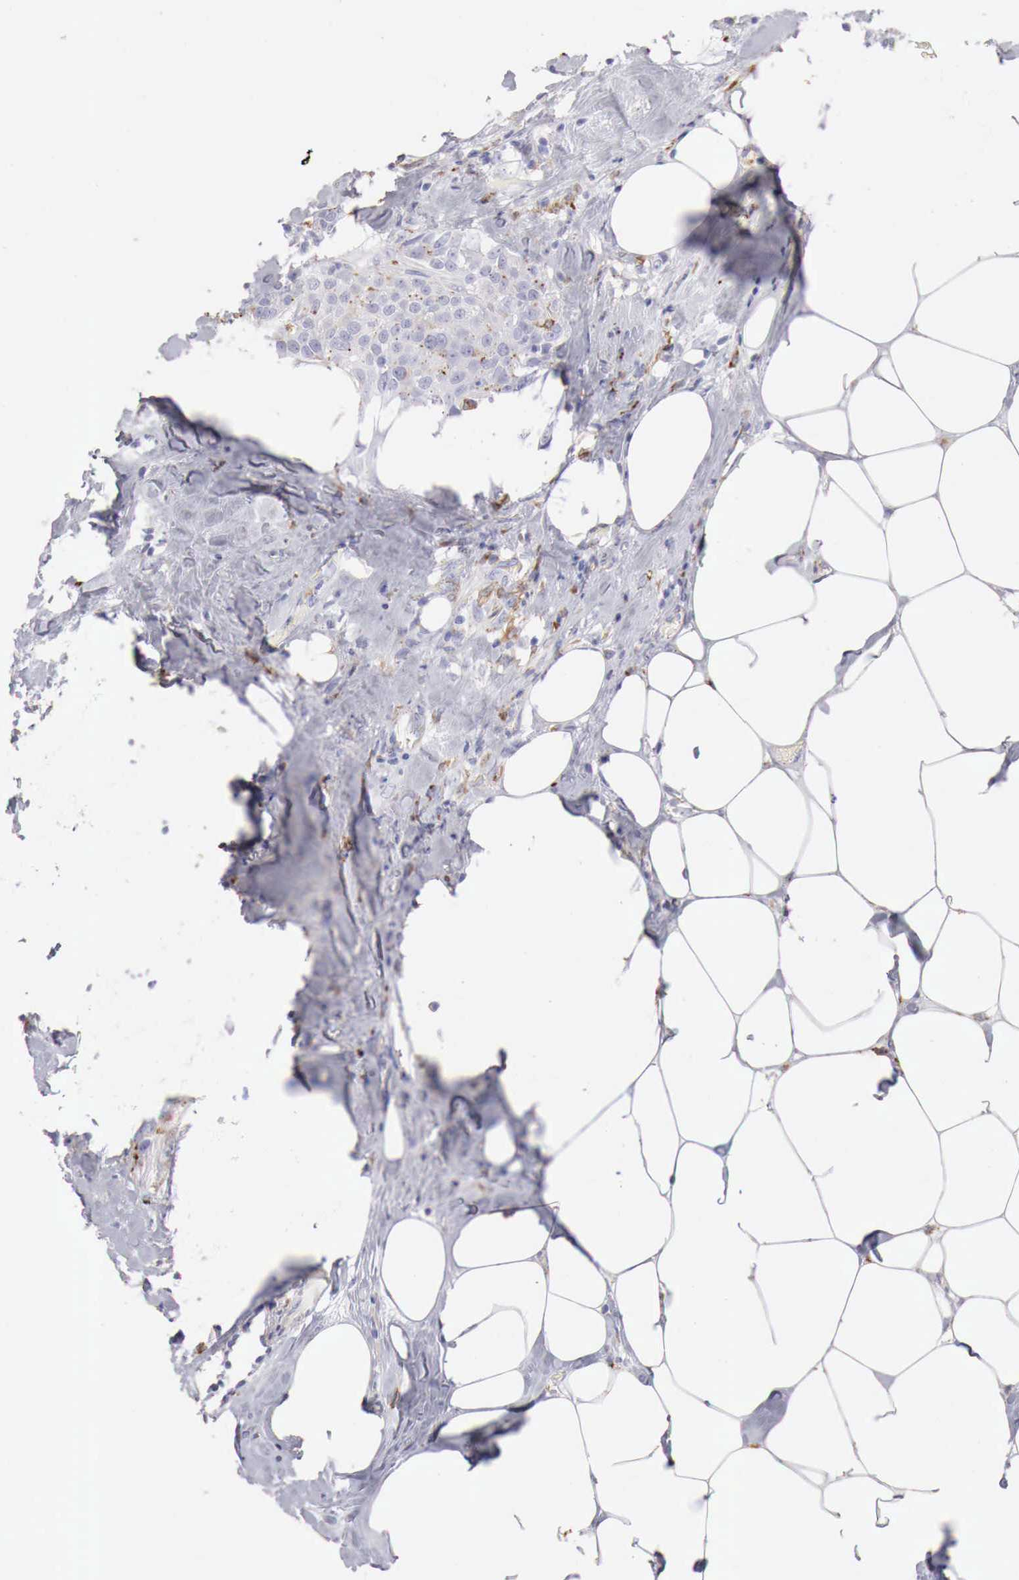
{"staining": {"intensity": "moderate", "quantity": "<25%", "location": "cytoplasmic/membranous"}, "tissue": "breast cancer", "cell_type": "Tumor cells", "image_type": "cancer", "snomed": [{"axis": "morphology", "description": "Duct carcinoma"}, {"axis": "topography", "description": "Breast"}], "caption": "Tumor cells show low levels of moderate cytoplasmic/membranous expression in approximately <25% of cells in human breast invasive ductal carcinoma.", "gene": "GLA", "patient": {"sex": "female", "age": 45}}